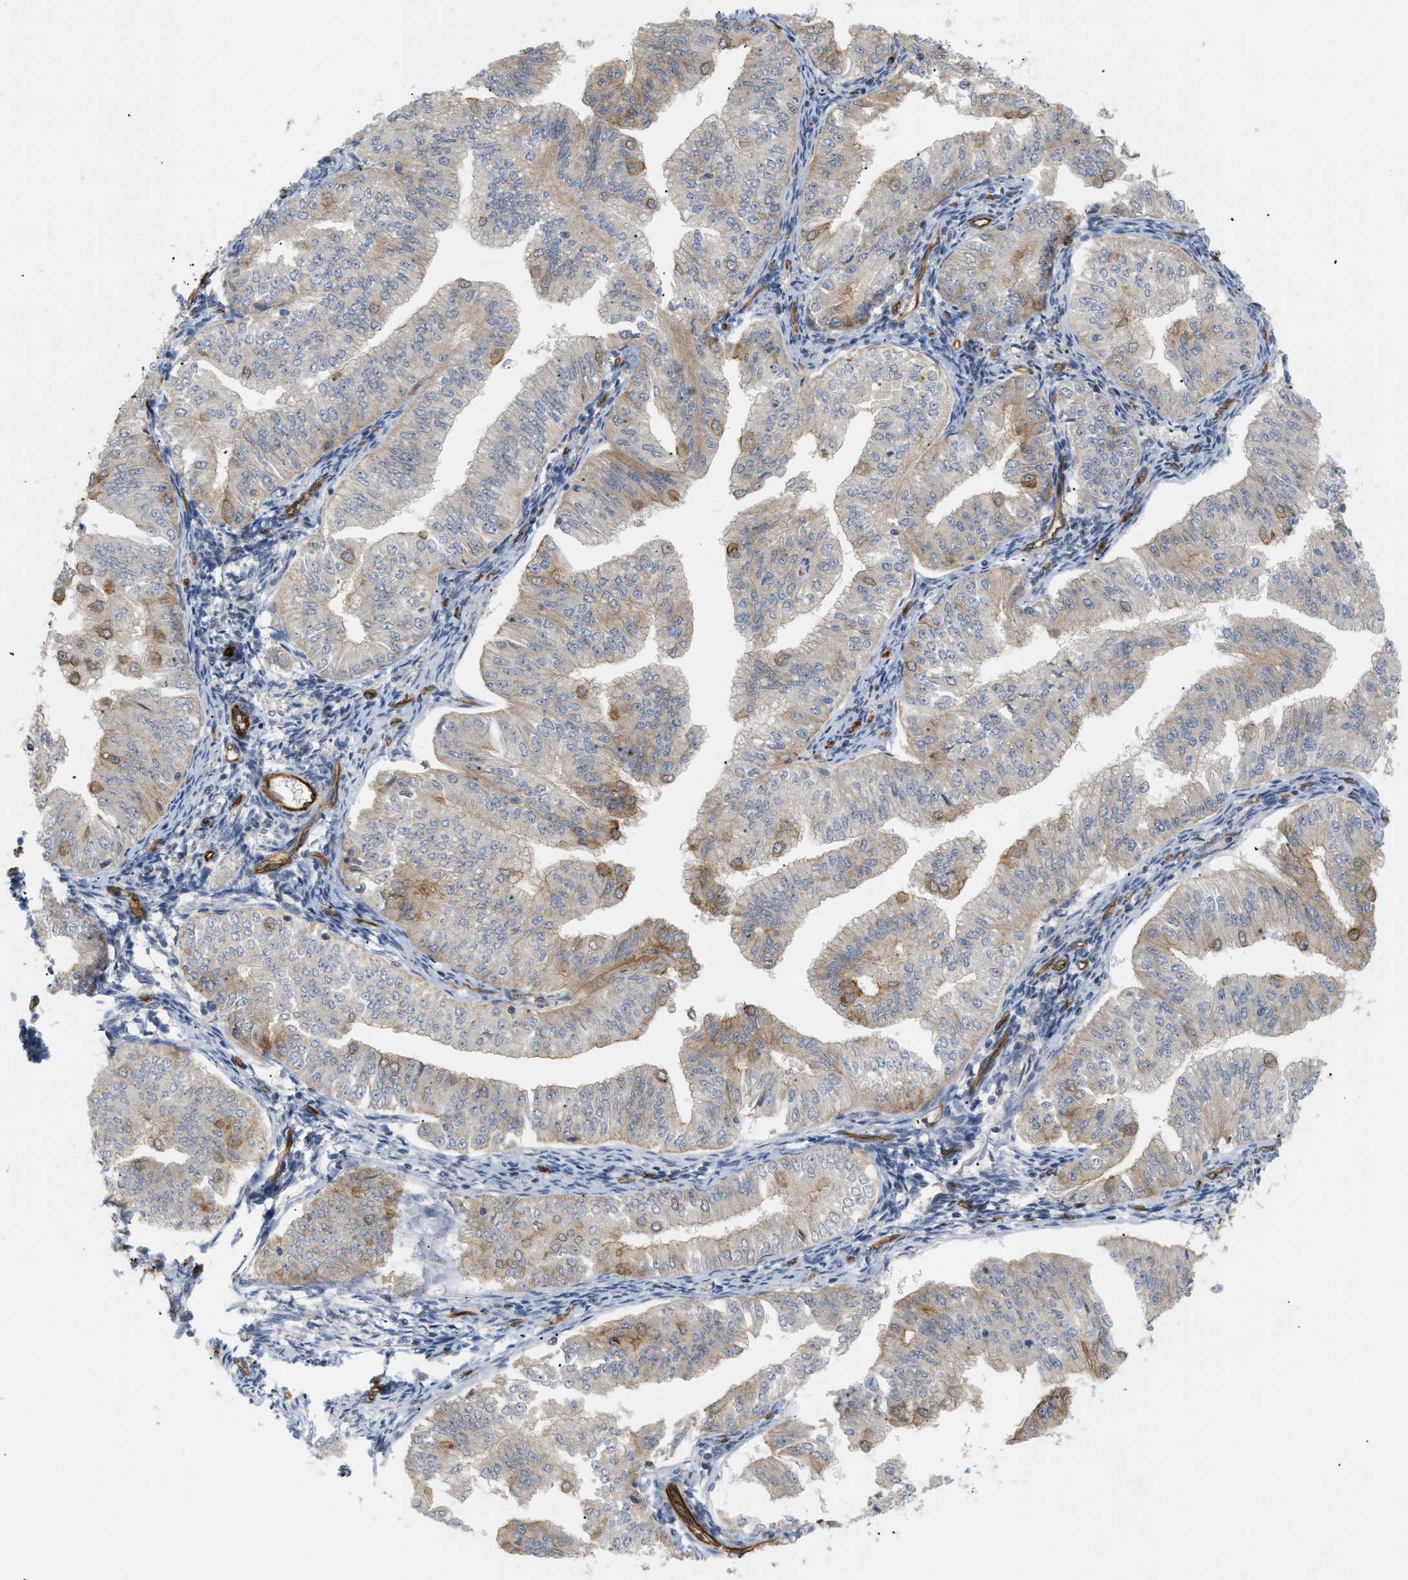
{"staining": {"intensity": "moderate", "quantity": "<25%", "location": "cytoplasmic/membranous"}, "tissue": "endometrial cancer", "cell_type": "Tumor cells", "image_type": "cancer", "snomed": [{"axis": "morphology", "description": "Normal tissue, NOS"}, {"axis": "morphology", "description": "Adenocarcinoma, NOS"}, {"axis": "topography", "description": "Endometrium"}], "caption": "Protein expression by immunohistochemistry (IHC) demonstrates moderate cytoplasmic/membranous positivity in approximately <25% of tumor cells in endometrial cancer.", "gene": "PALMD", "patient": {"sex": "female", "age": 53}}